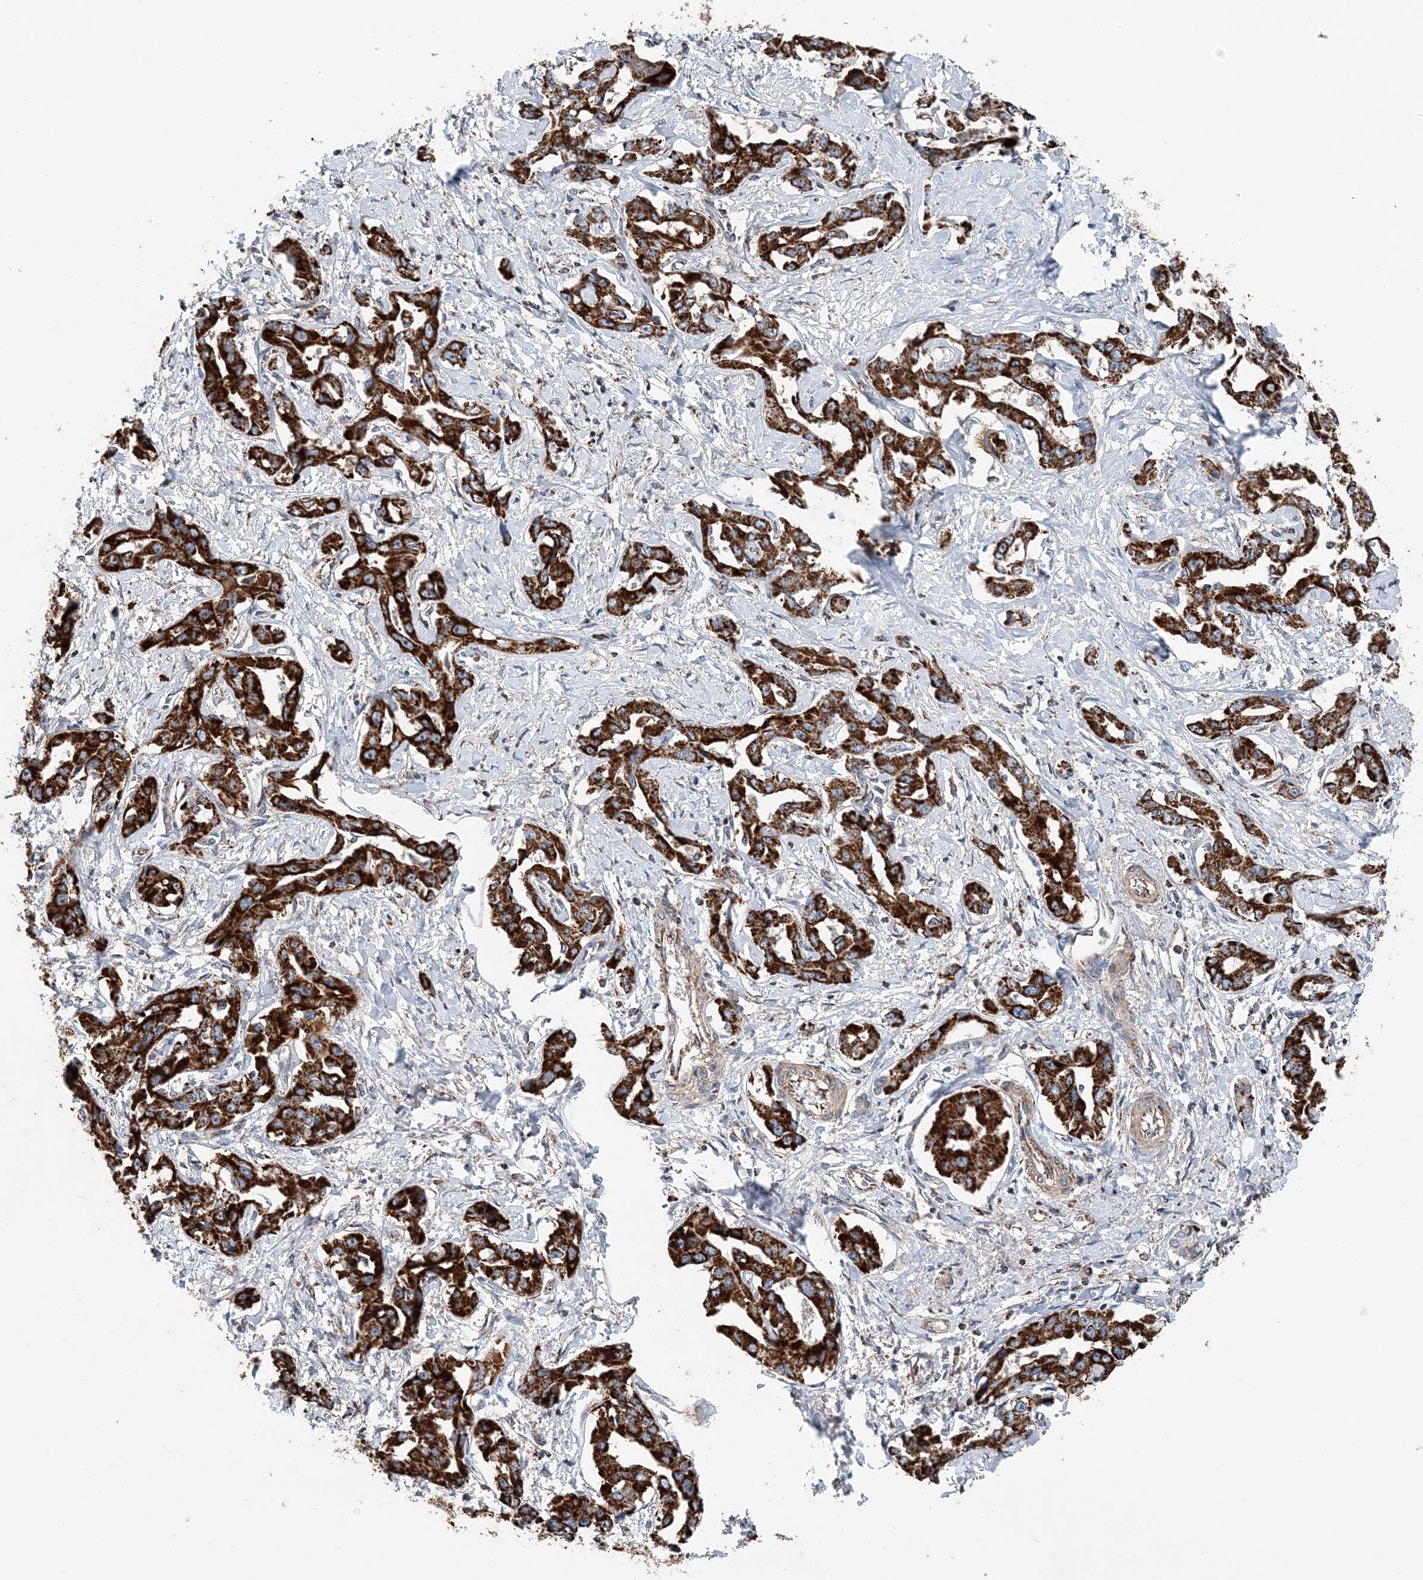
{"staining": {"intensity": "strong", "quantity": ">75%", "location": "cytoplasmic/membranous"}, "tissue": "liver cancer", "cell_type": "Tumor cells", "image_type": "cancer", "snomed": [{"axis": "morphology", "description": "Cholangiocarcinoma"}, {"axis": "topography", "description": "Liver"}], "caption": "Protein expression analysis of cholangiocarcinoma (liver) reveals strong cytoplasmic/membranous positivity in about >75% of tumor cells.", "gene": "SPRY2", "patient": {"sex": "male", "age": 59}}